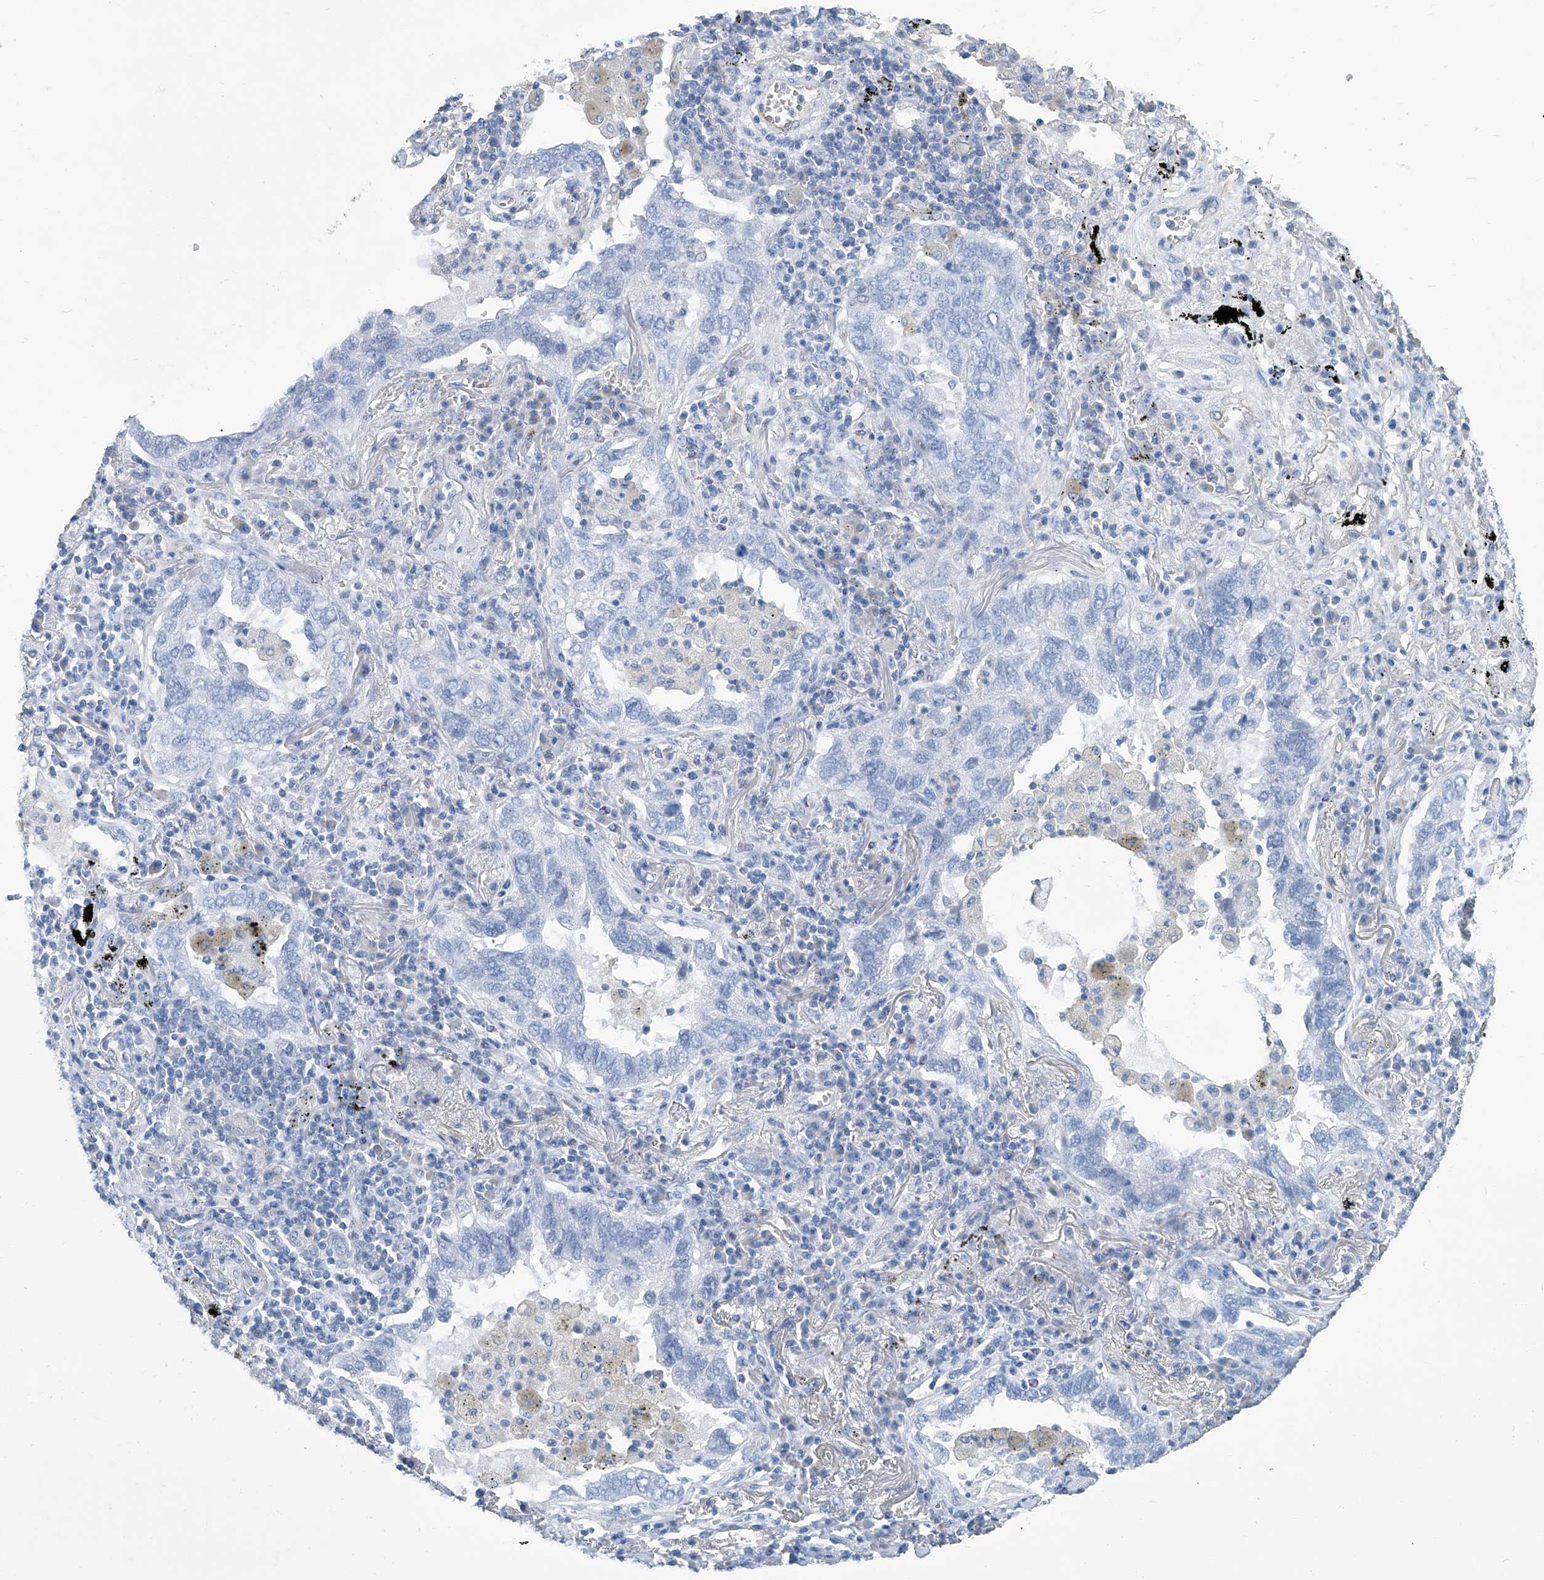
{"staining": {"intensity": "negative", "quantity": "none", "location": "none"}, "tissue": "lung cancer", "cell_type": "Tumor cells", "image_type": "cancer", "snomed": [{"axis": "morphology", "description": "Adenocarcinoma, NOS"}, {"axis": "topography", "description": "Lung"}], "caption": "Tumor cells are negative for brown protein staining in lung cancer (adenocarcinoma).", "gene": "PFKL", "patient": {"sex": "male", "age": 65}}